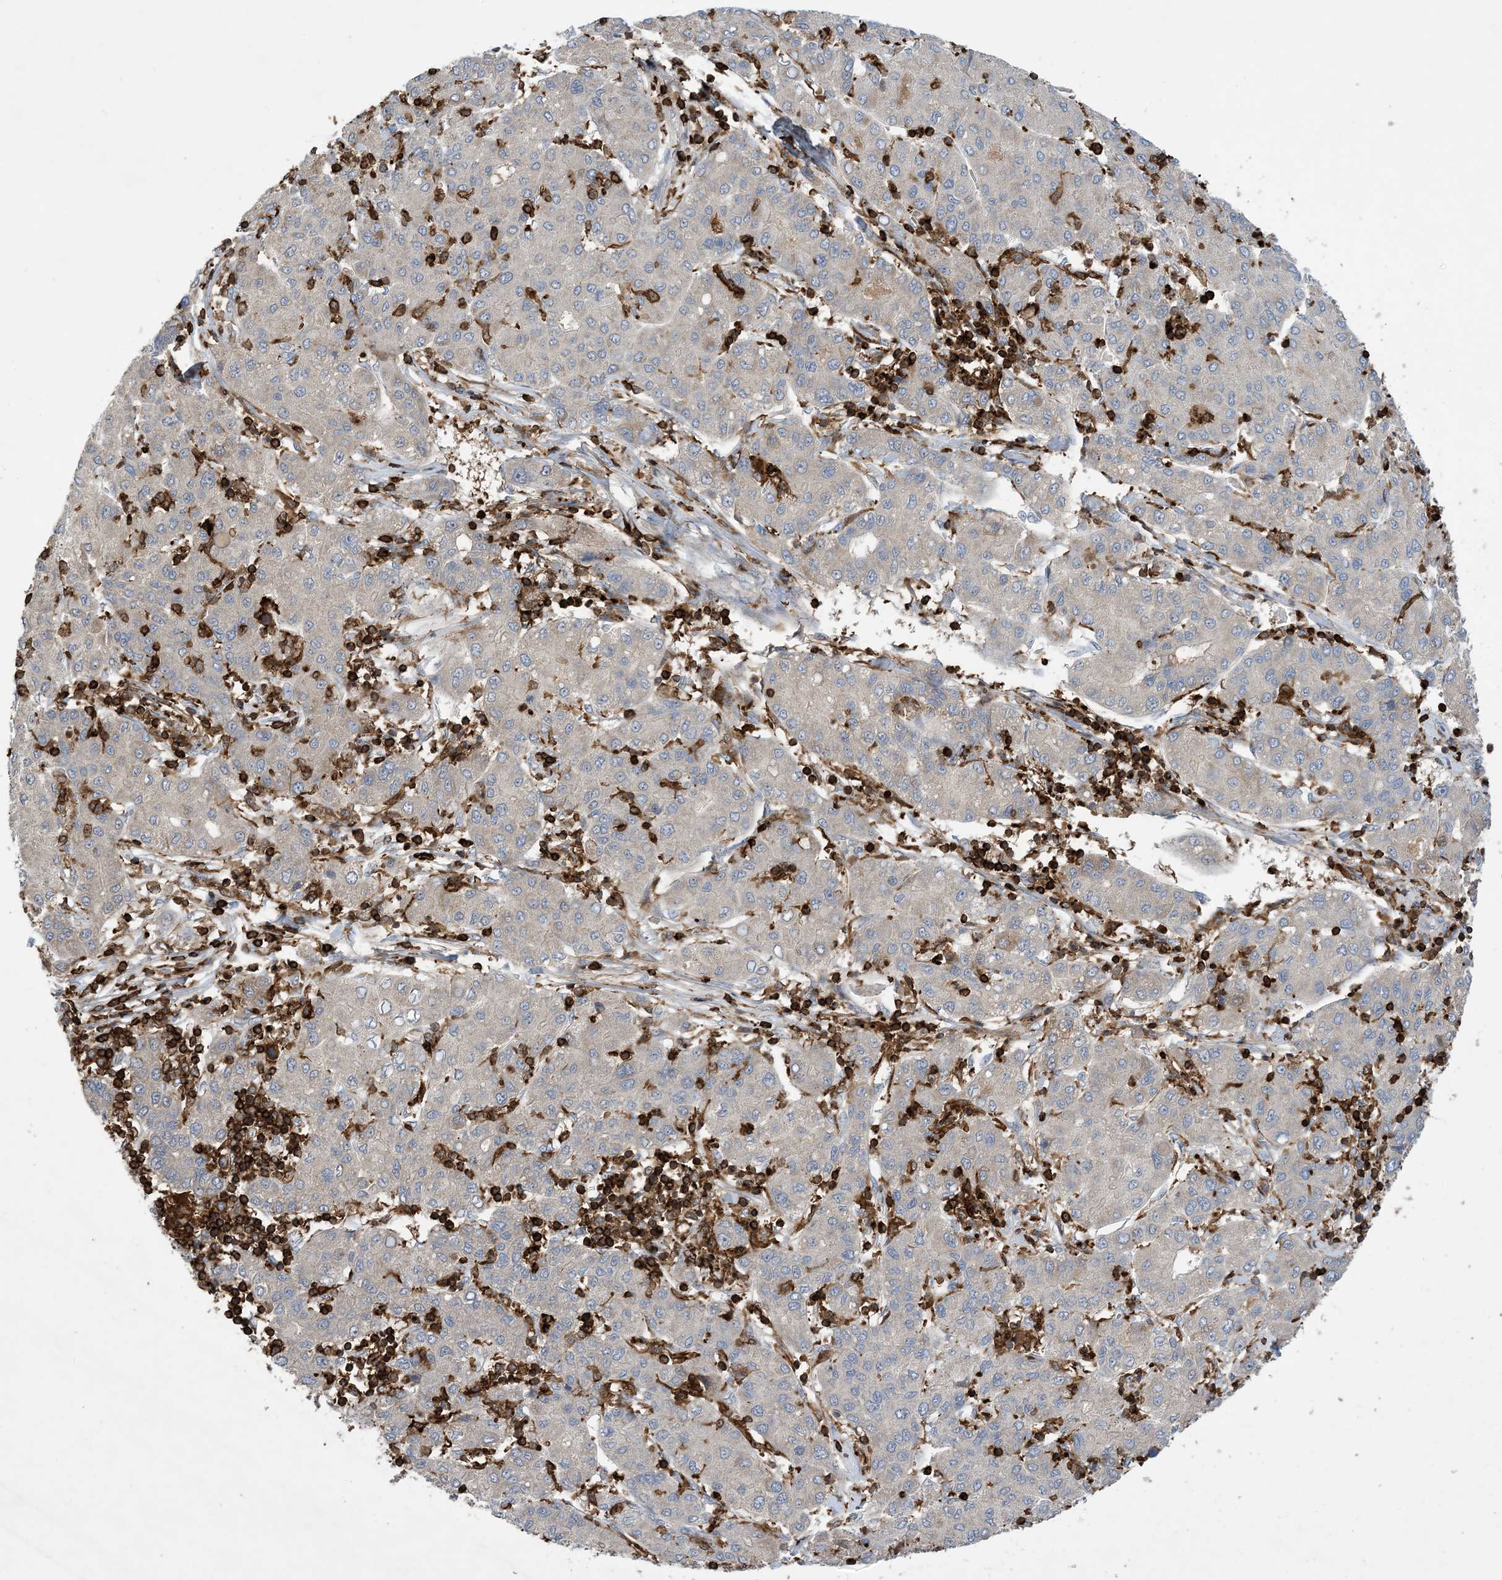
{"staining": {"intensity": "negative", "quantity": "none", "location": "none"}, "tissue": "liver cancer", "cell_type": "Tumor cells", "image_type": "cancer", "snomed": [{"axis": "morphology", "description": "Carcinoma, Hepatocellular, NOS"}, {"axis": "topography", "description": "Liver"}], "caption": "Immunohistochemical staining of human hepatocellular carcinoma (liver) exhibits no significant staining in tumor cells.", "gene": "AK9", "patient": {"sex": "male", "age": 65}}